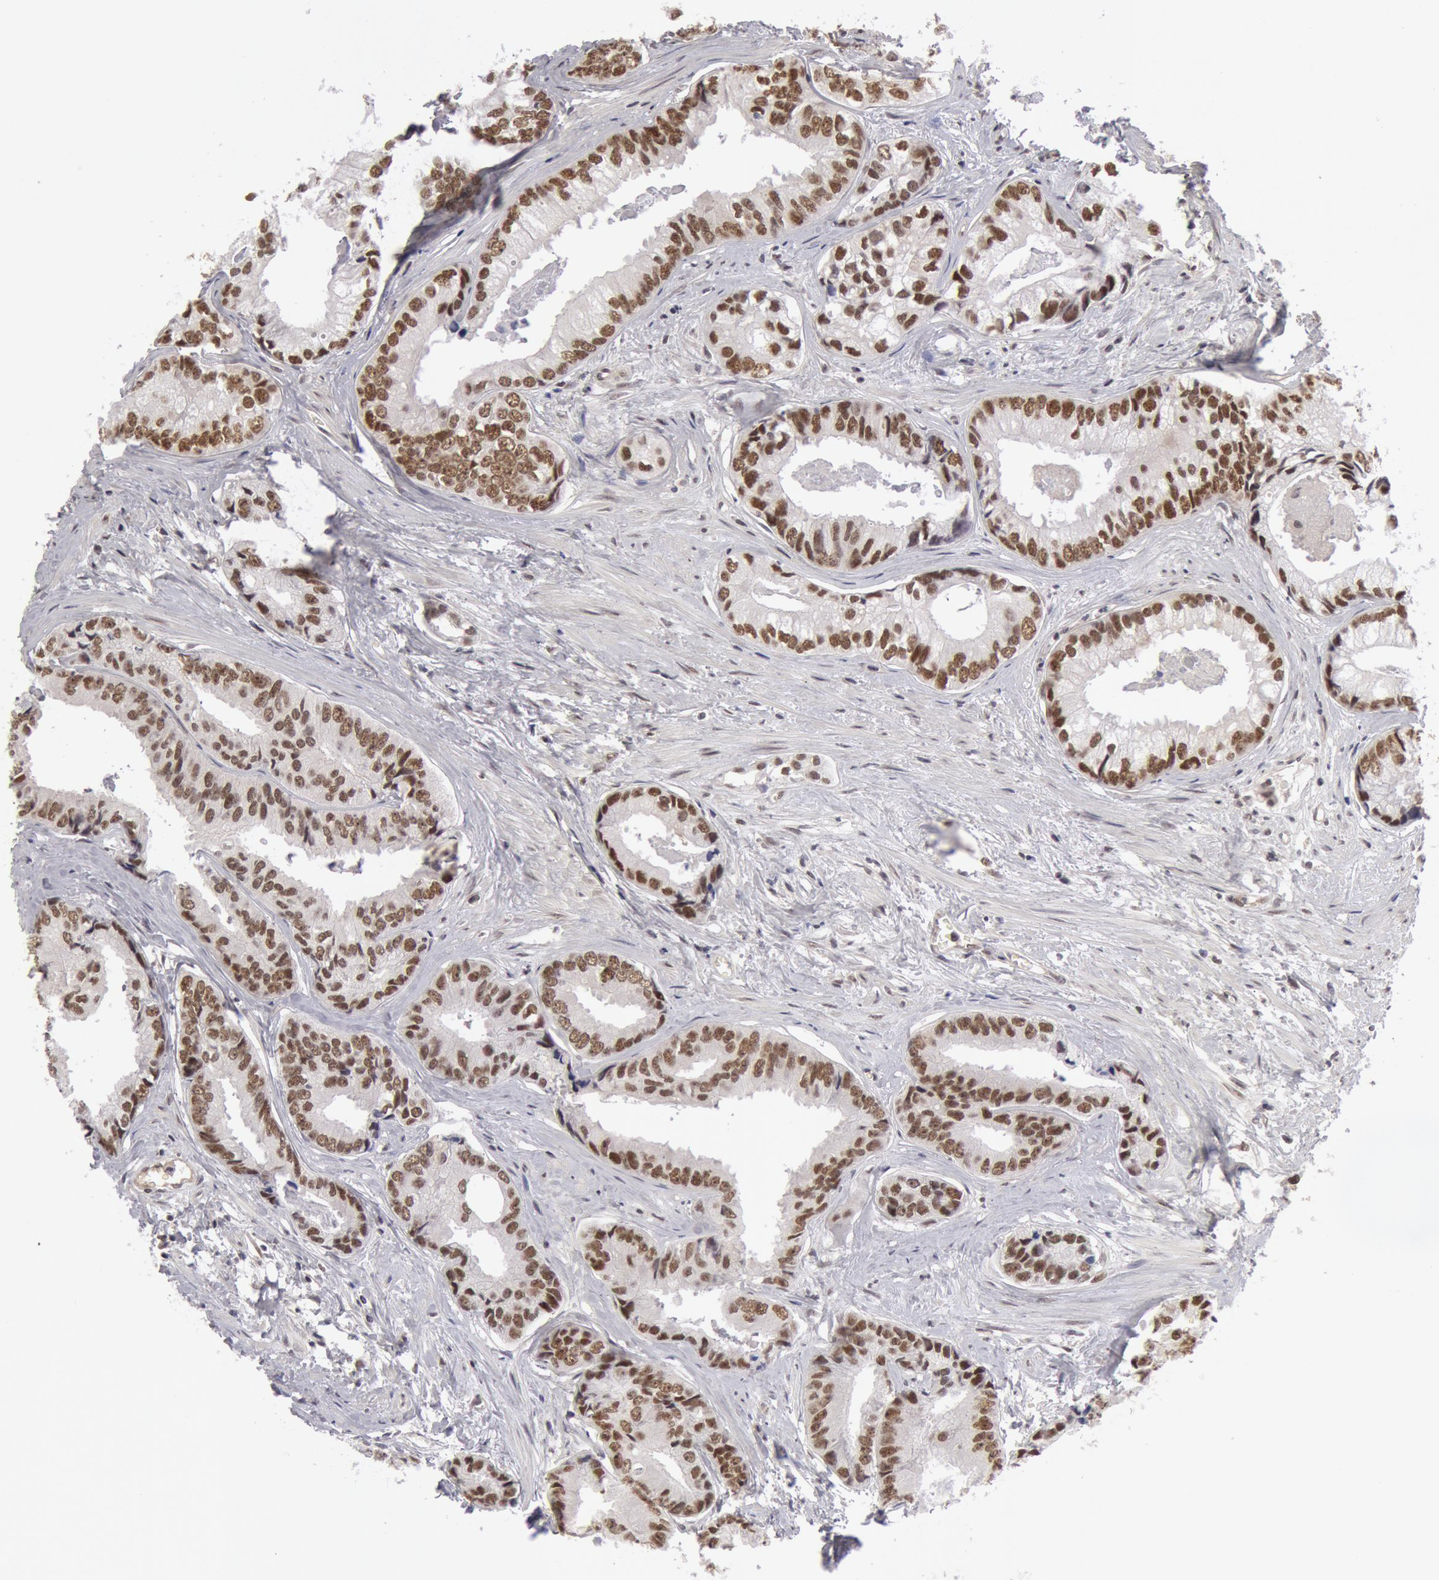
{"staining": {"intensity": "strong", "quantity": ">75%", "location": "nuclear"}, "tissue": "prostate cancer", "cell_type": "Tumor cells", "image_type": "cancer", "snomed": [{"axis": "morphology", "description": "Adenocarcinoma, High grade"}, {"axis": "topography", "description": "Prostate"}], "caption": "An image of human prostate cancer stained for a protein exhibits strong nuclear brown staining in tumor cells.", "gene": "PPP4R3B", "patient": {"sex": "male", "age": 56}}